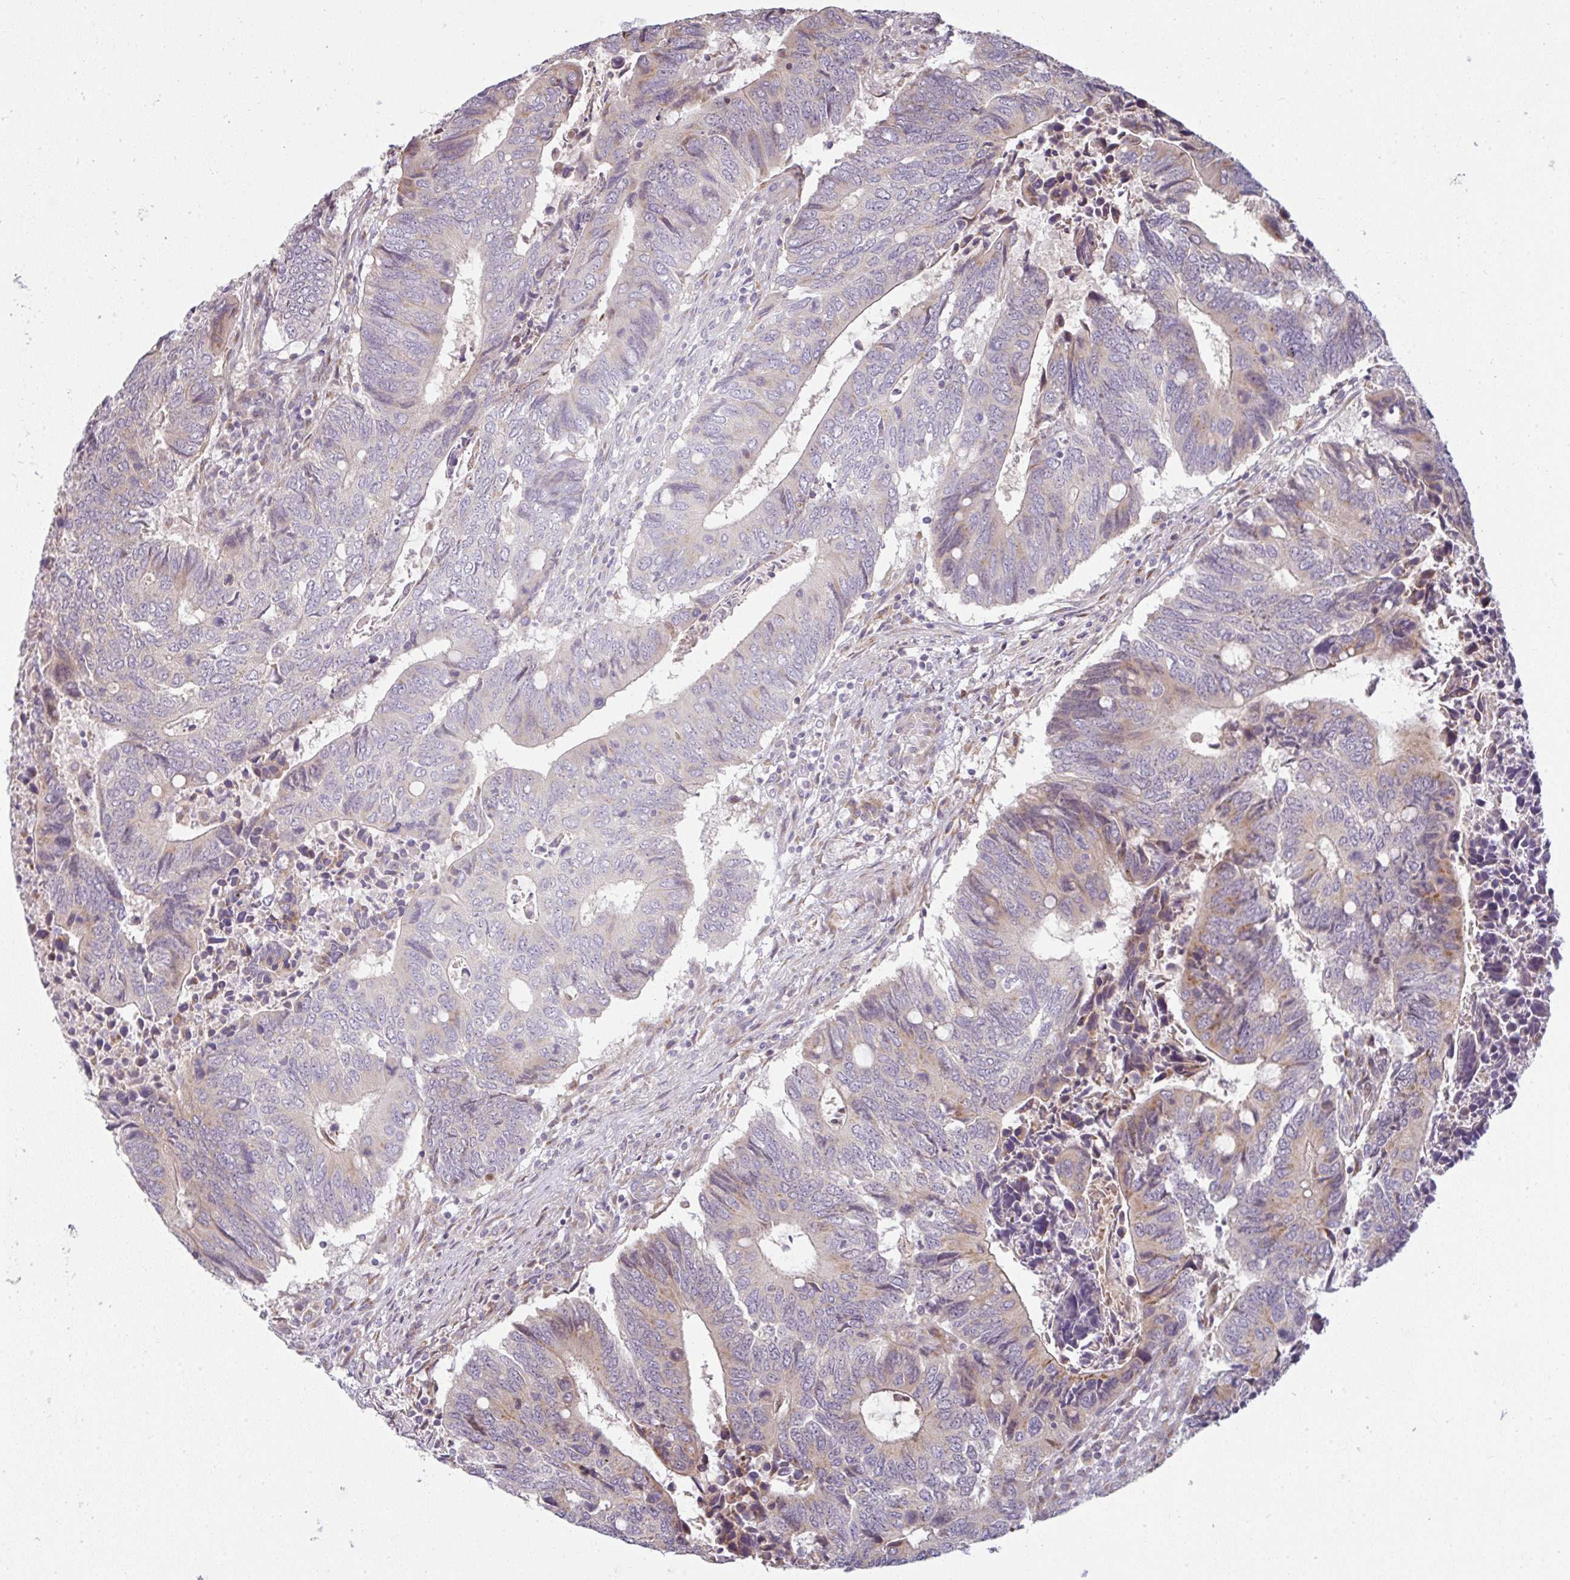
{"staining": {"intensity": "moderate", "quantity": "<25%", "location": "cytoplasmic/membranous"}, "tissue": "colorectal cancer", "cell_type": "Tumor cells", "image_type": "cancer", "snomed": [{"axis": "morphology", "description": "Adenocarcinoma, NOS"}, {"axis": "topography", "description": "Colon"}], "caption": "Colorectal cancer was stained to show a protein in brown. There is low levels of moderate cytoplasmic/membranous expression in approximately <25% of tumor cells.", "gene": "MOB1A", "patient": {"sex": "male", "age": 87}}